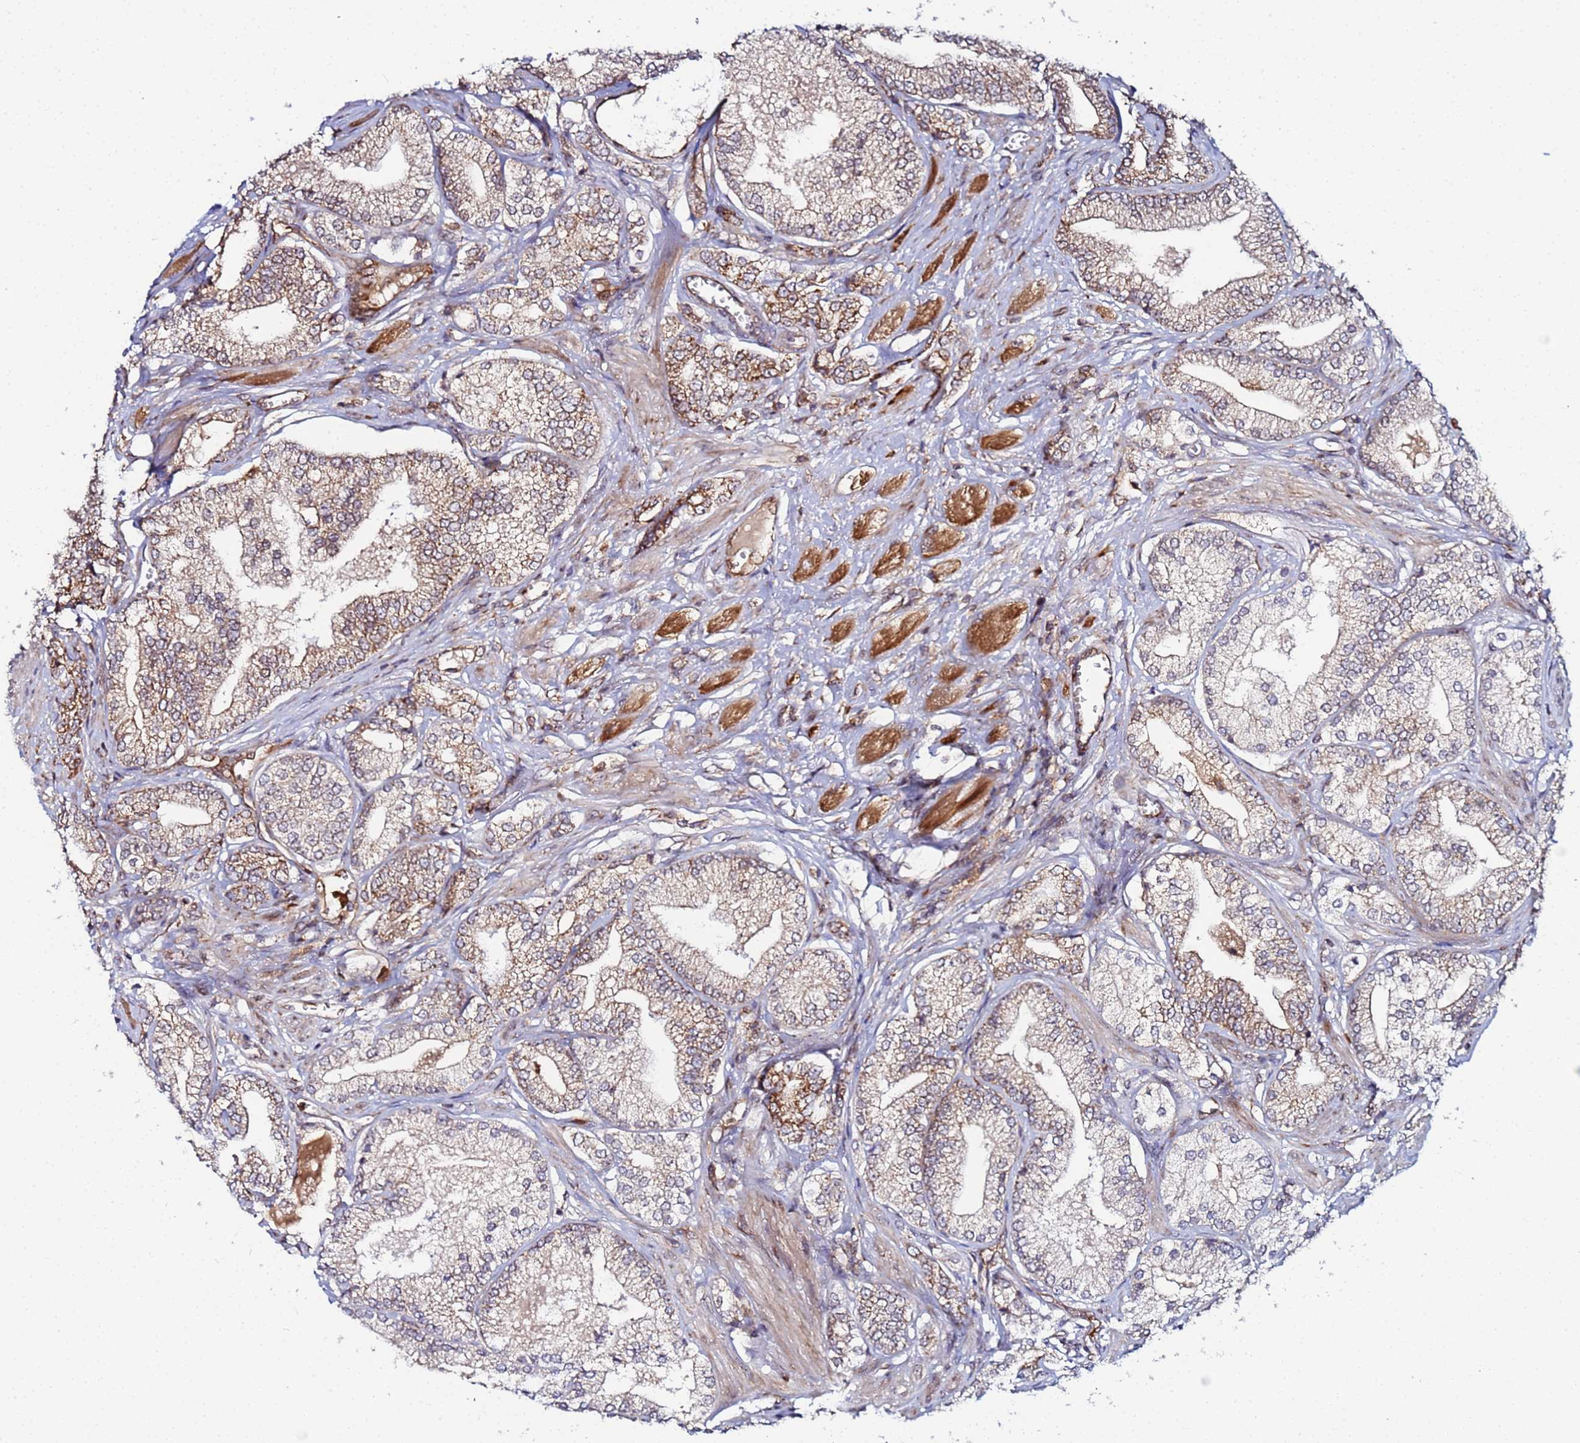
{"staining": {"intensity": "moderate", "quantity": ">75%", "location": "cytoplasmic/membranous"}, "tissue": "prostate cancer", "cell_type": "Tumor cells", "image_type": "cancer", "snomed": [{"axis": "morphology", "description": "Adenocarcinoma, High grade"}, {"axis": "topography", "description": "Prostate"}], "caption": "Protein expression analysis of prostate cancer (adenocarcinoma (high-grade)) displays moderate cytoplasmic/membranous positivity in about >75% of tumor cells. (DAB IHC with brightfield microscopy, high magnification).", "gene": "CCDC127", "patient": {"sex": "male", "age": 50}}